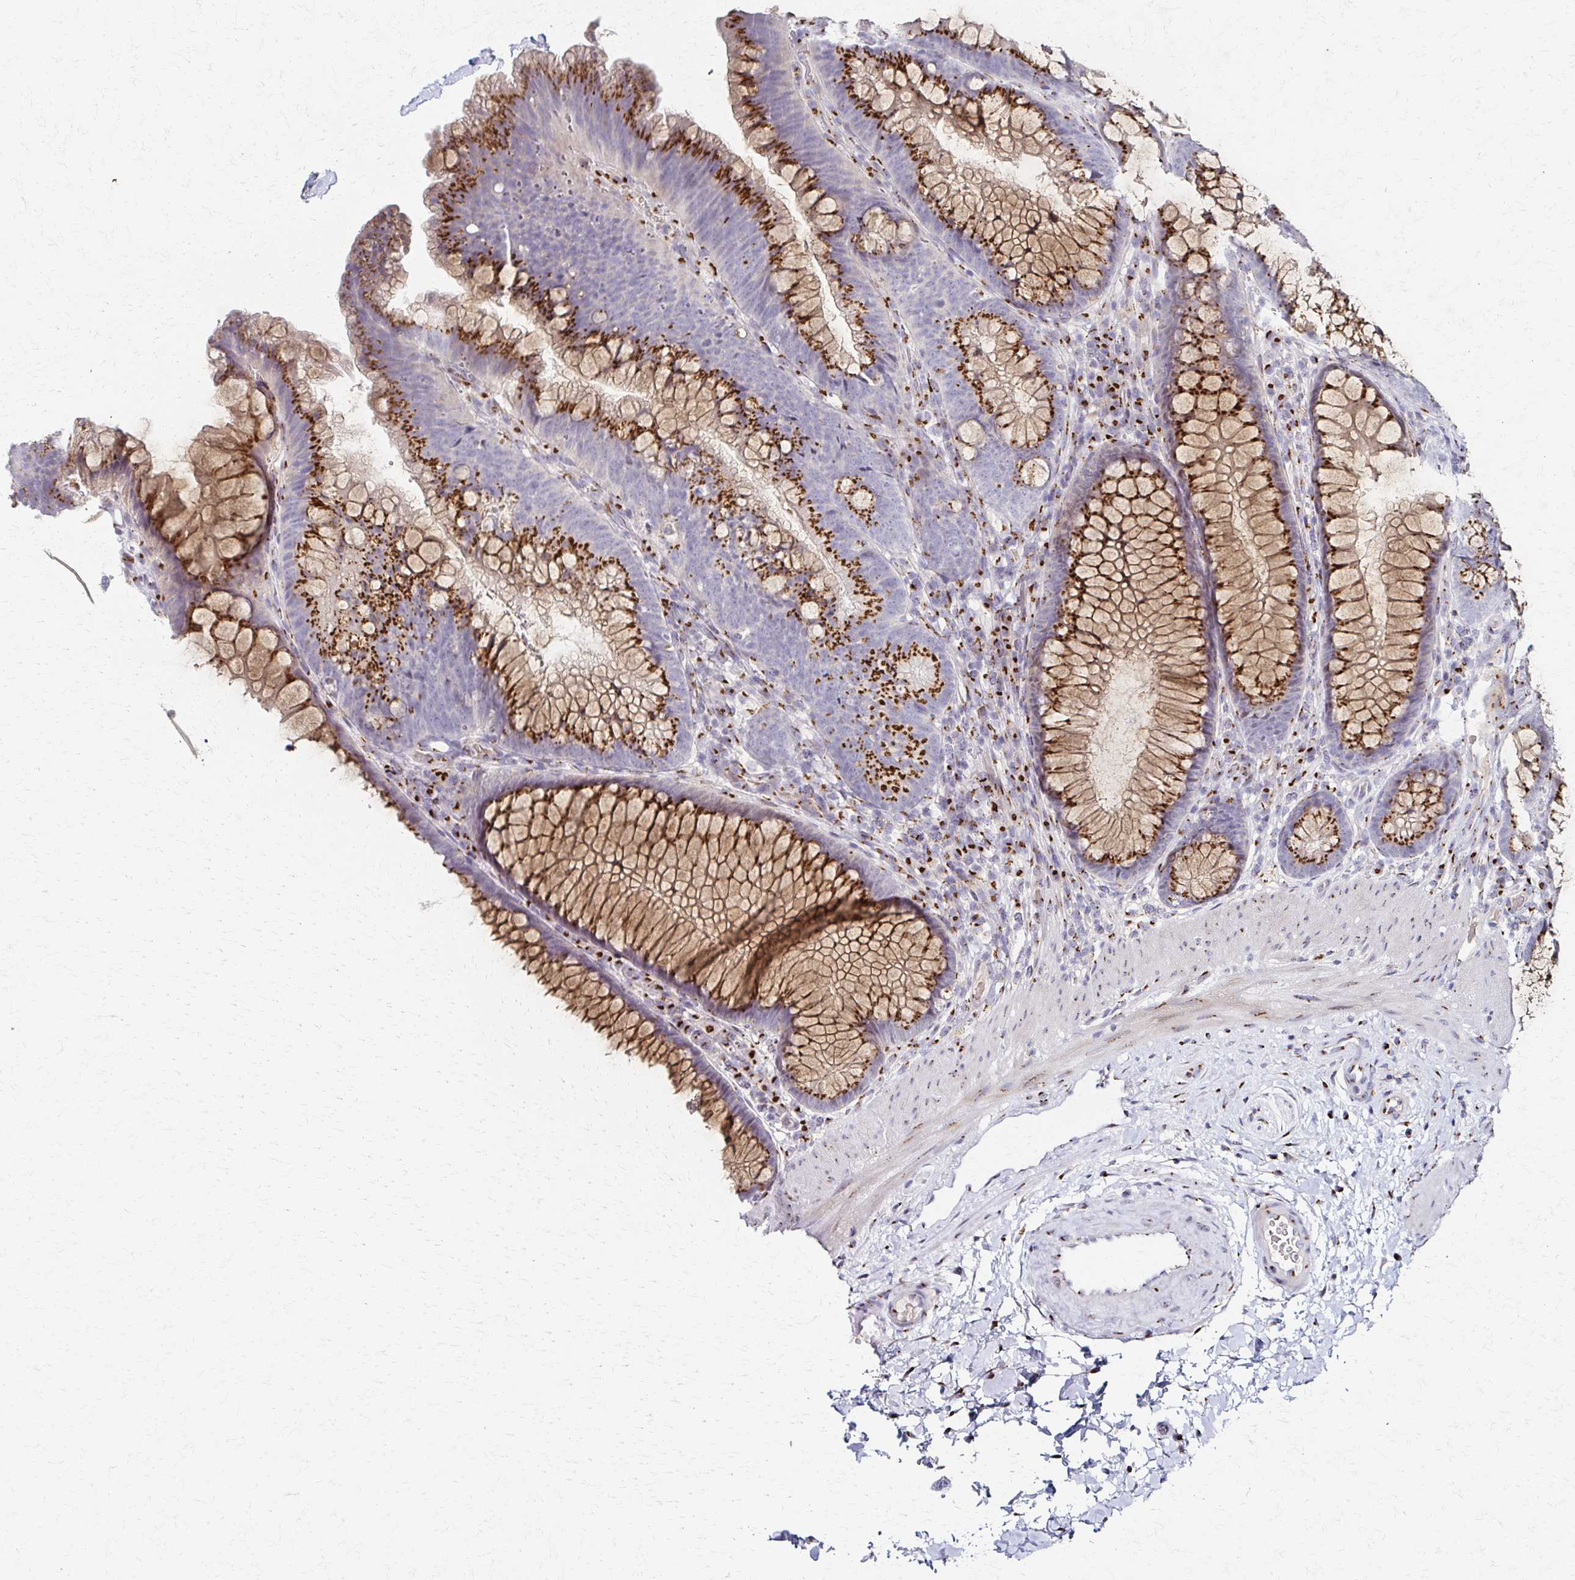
{"staining": {"intensity": "moderate", "quantity": "<25%", "location": "cytoplasmic/membranous"}, "tissue": "colon", "cell_type": "Endothelial cells", "image_type": "normal", "snomed": [{"axis": "morphology", "description": "Normal tissue, NOS"}, {"axis": "morphology", "description": "Adenoma, NOS"}, {"axis": "topography", "description": "Soft tissue"}, {"axis": "topography", "description": "Colon"}], "caption": "Brown immunohistochemical staining in normal human colon demonstrates moderate cytoplasmic/membranous positivity in about <25% of endothelial cells. The protein of interest is shown in brown color, while the nuclei are stained blue.", "gene": "ENSG00000254692", "patient": {"sex": "male", "age": 47}}